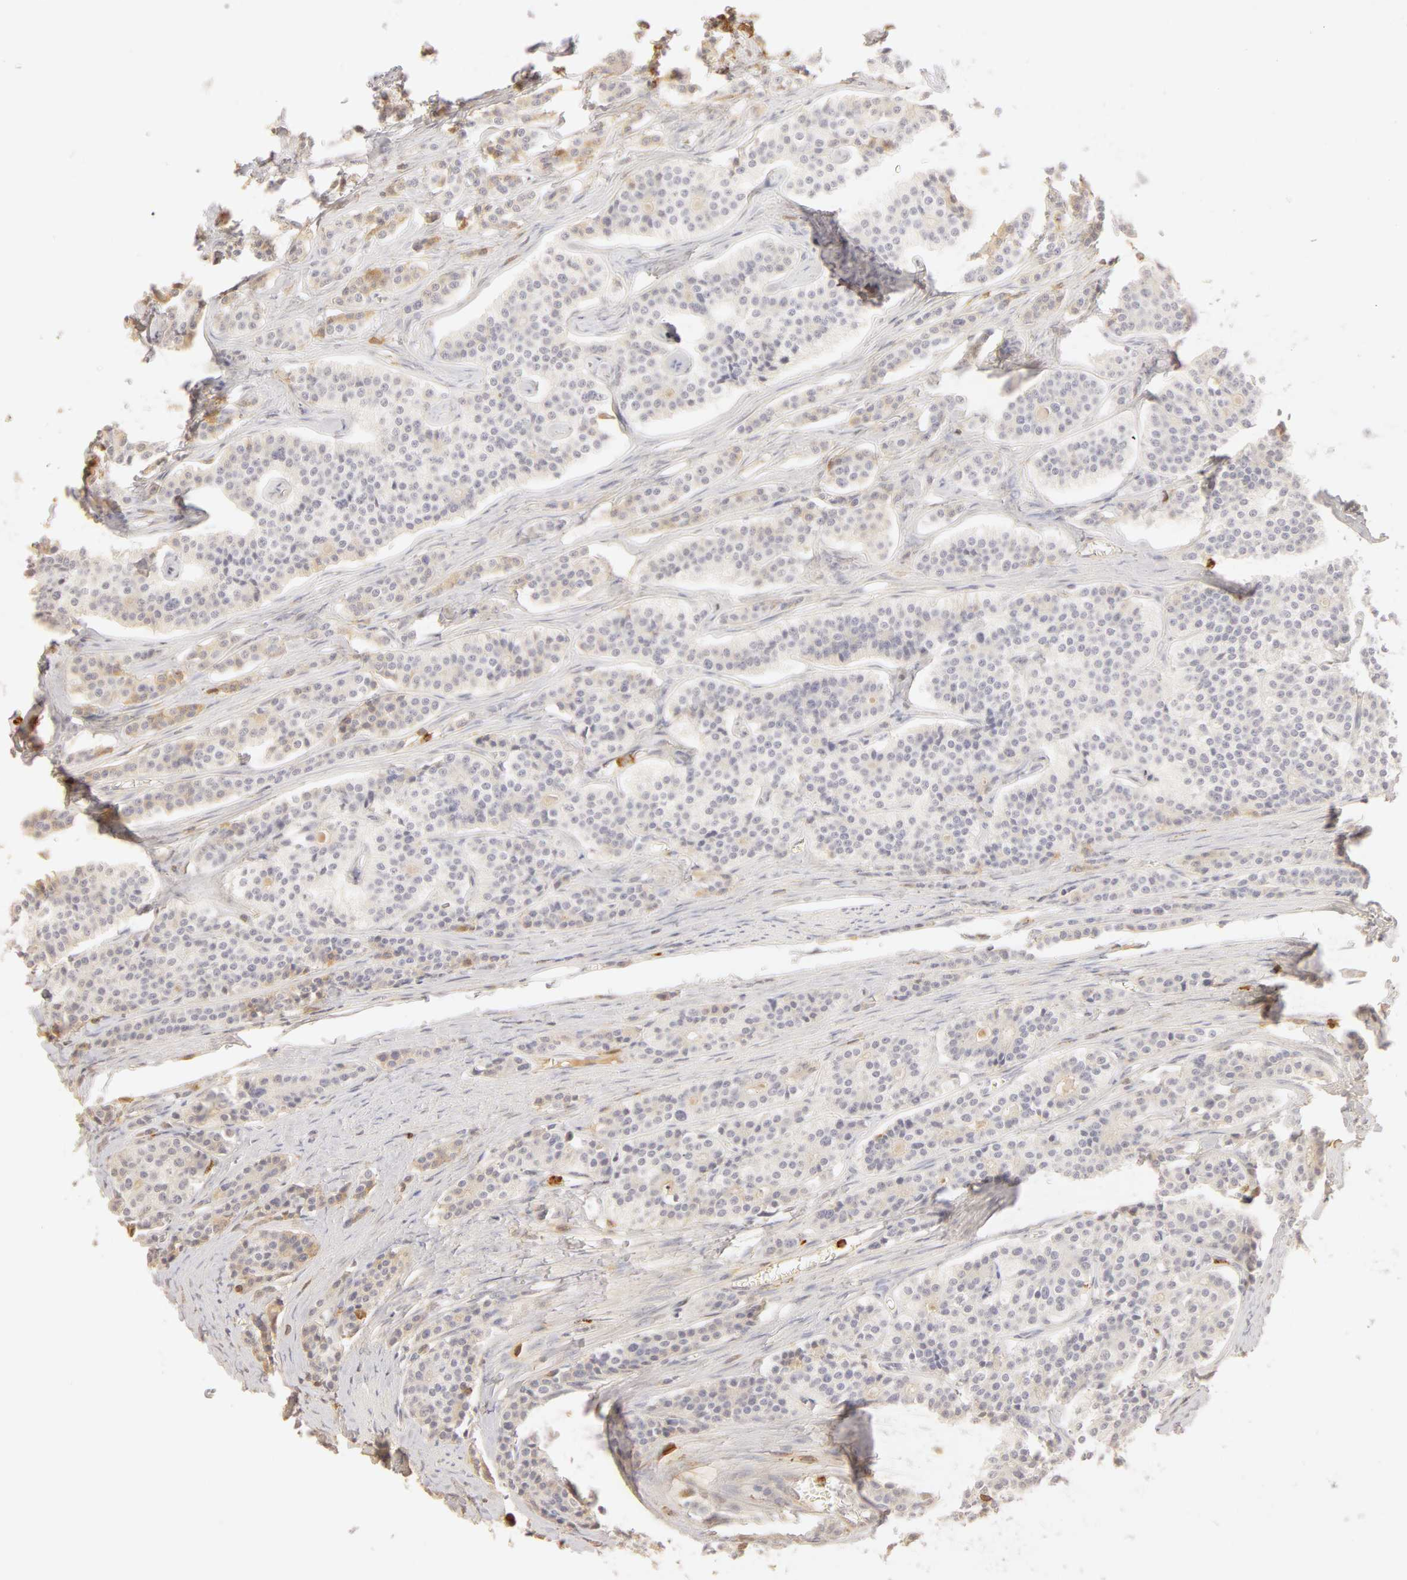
{"staining": {"intensity": "weak", "quantity": "<25%", "location": "cytoplasmic/membranous"}, "tissue": "carcinoid", "cell_type": "Tumor cells", "image_type": "cancer", "snomed": [{"axis": "morphology", "description": "Carcinoid, malignant, NOS"}, {"axis": "topography", "description": "Small intestine"}], "caption": "There is no significant expression in tumor cells of carcinoid.", "gene": "C1R", "patient": {"sex": "male", "age": 63}}